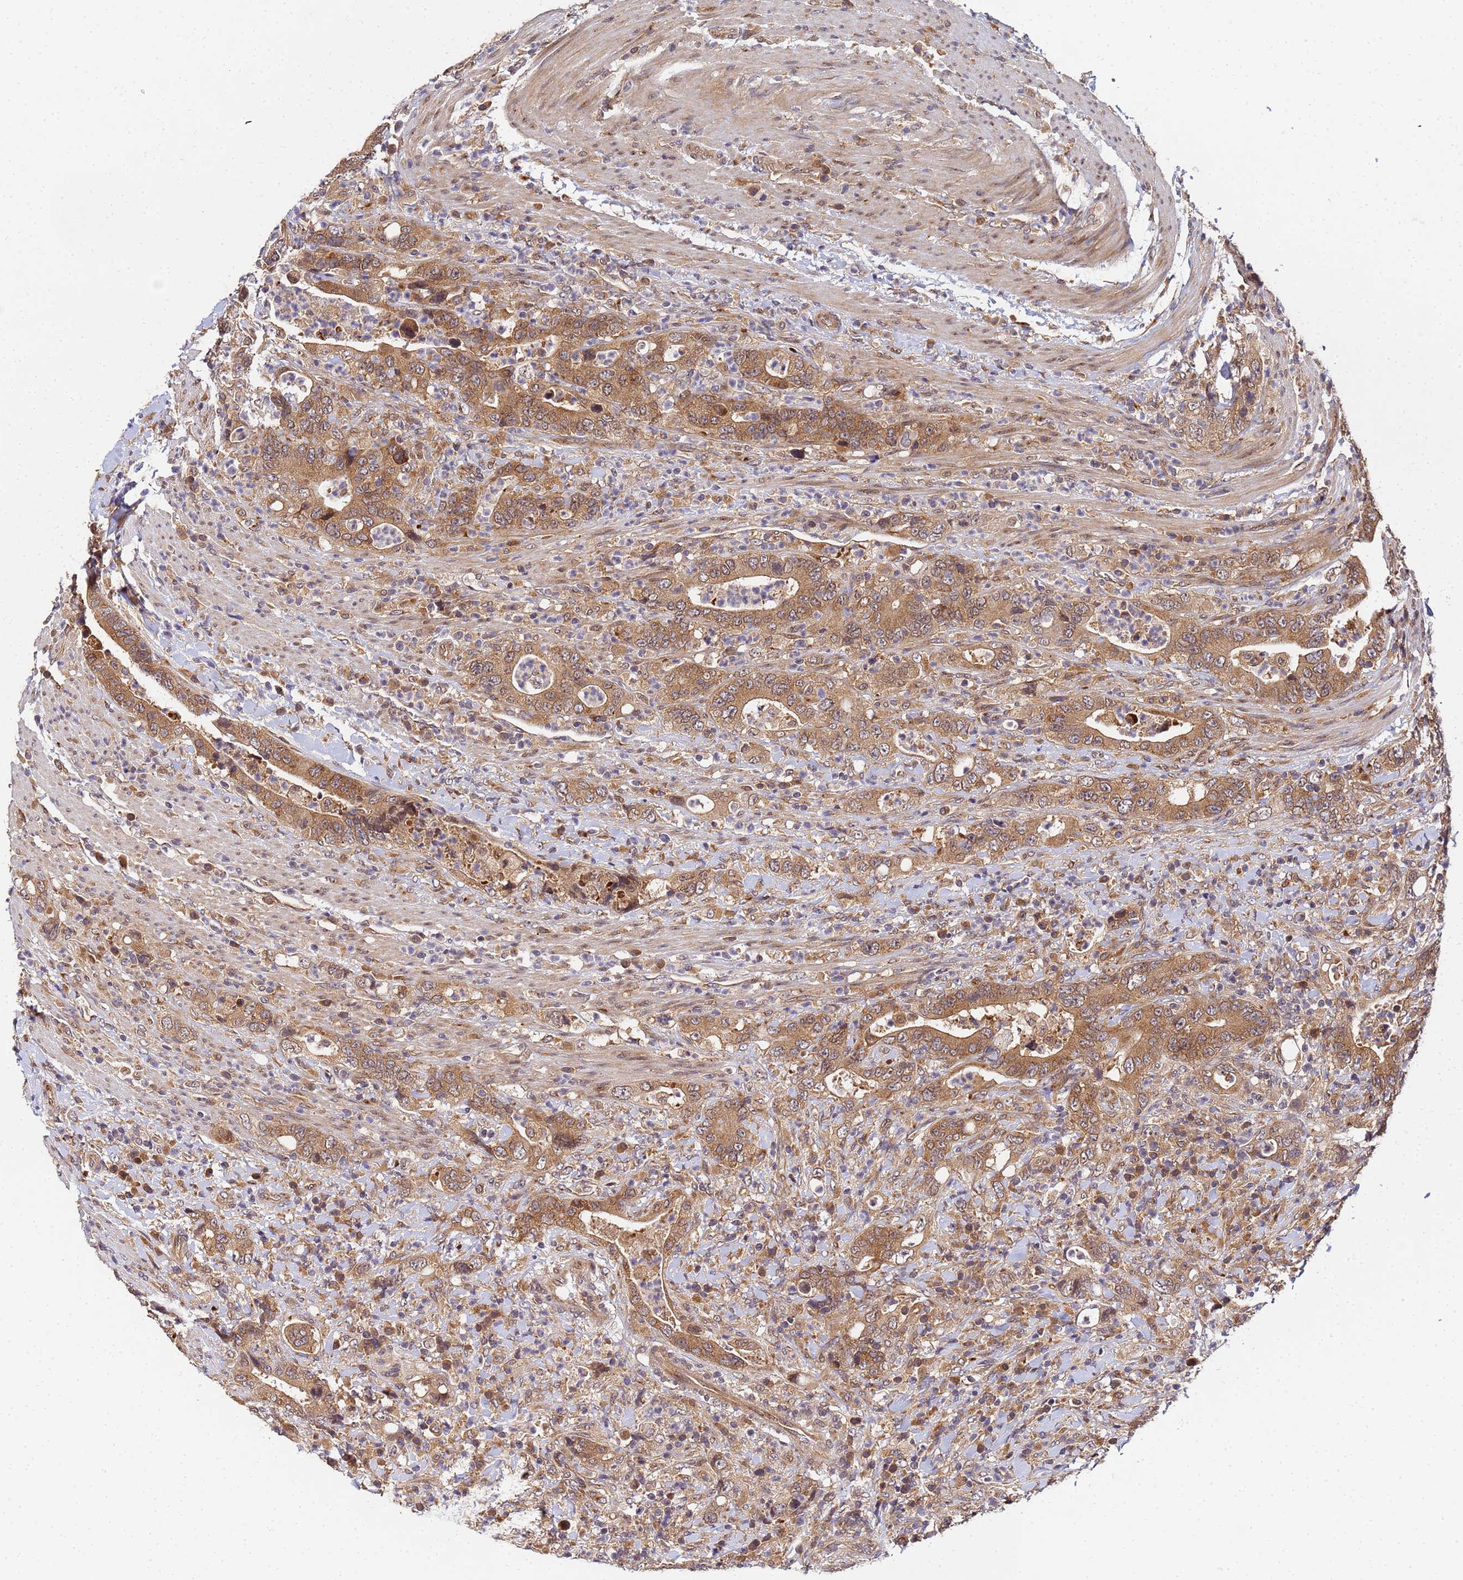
{"staining": {"intensity": "moderate", "quantity": ">75%", "location": "cytoplasmic/membranous"}, "tissue": "colorectal cancer", "cell_type": "Tumor cells", "image_type": "cancer", "snomed": [{"axis": "morphology", "description": "Adenocarcinoma, NOS"}, {"axis": "topography", "description": "Colon"}], "caption": "An image of colorectal adenocarcinoma stained for a protein displays moderate cytoplasmic/membranous brown staining in tumor cells.", "gene": "UNC93B1", "patient": {"sex": "female", "age": 75}}